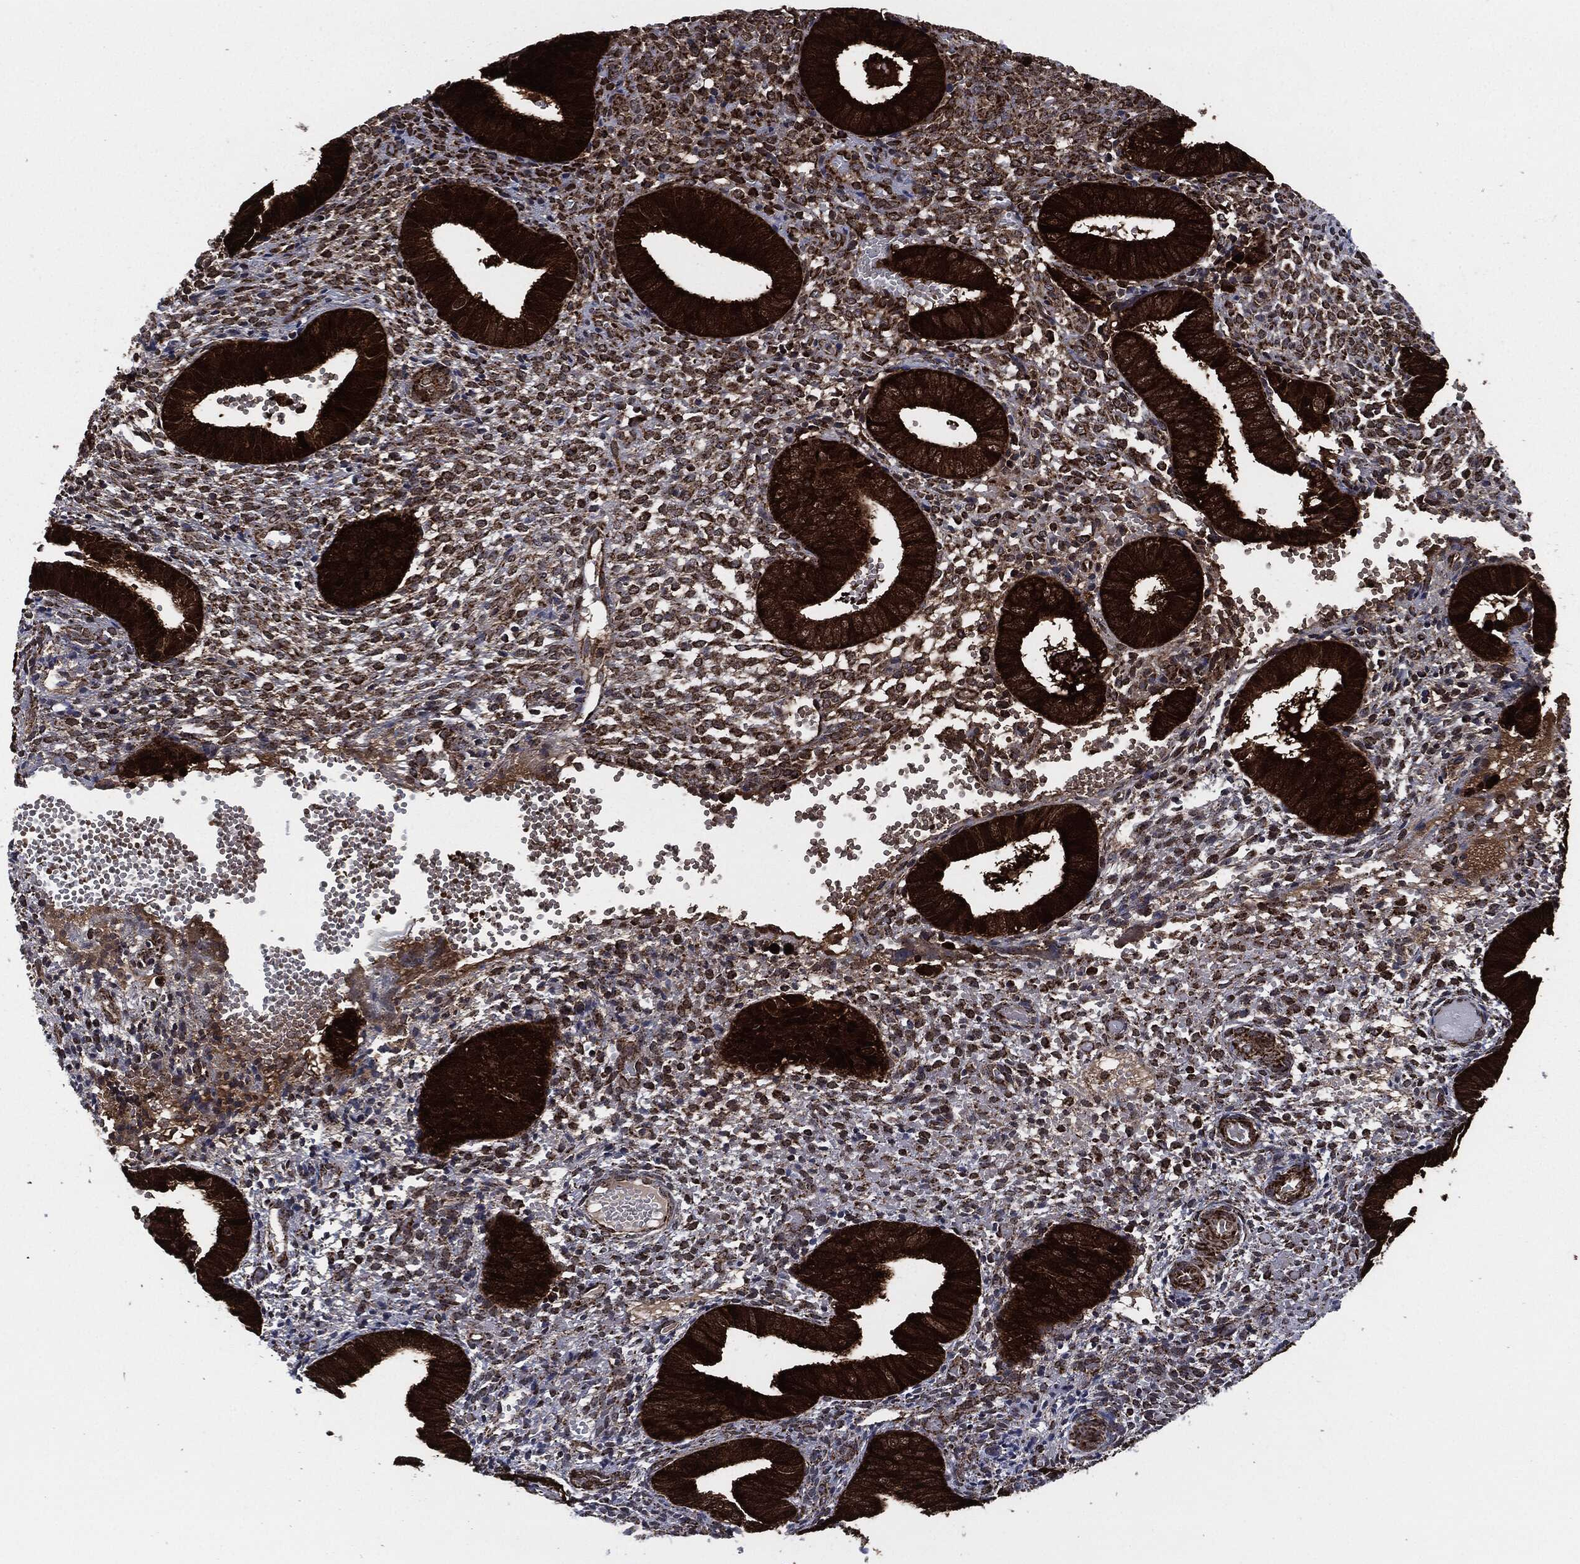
{"staining": {"intensity": "strong", "quantity": "25%-75%", "location": "cytoplasmic/membranous"}, "tissue": "endometrium", "cell_type": "Cells in endometrial stroma", "image_type": "normal", "snomed": [{"axis": "morphology", "description": "Normal tissue, NOS"}, {"axis": "topography", "description": "Endometrium"}], "caption": "Brown immunohistochemical staining in unremarkable endometrium reveals strong cytoplasmic/membranous expression in about 25%-75% of cells in endometrial stroma.", "gene": "FH", "patient": {"sex": "female", "age": 42}}